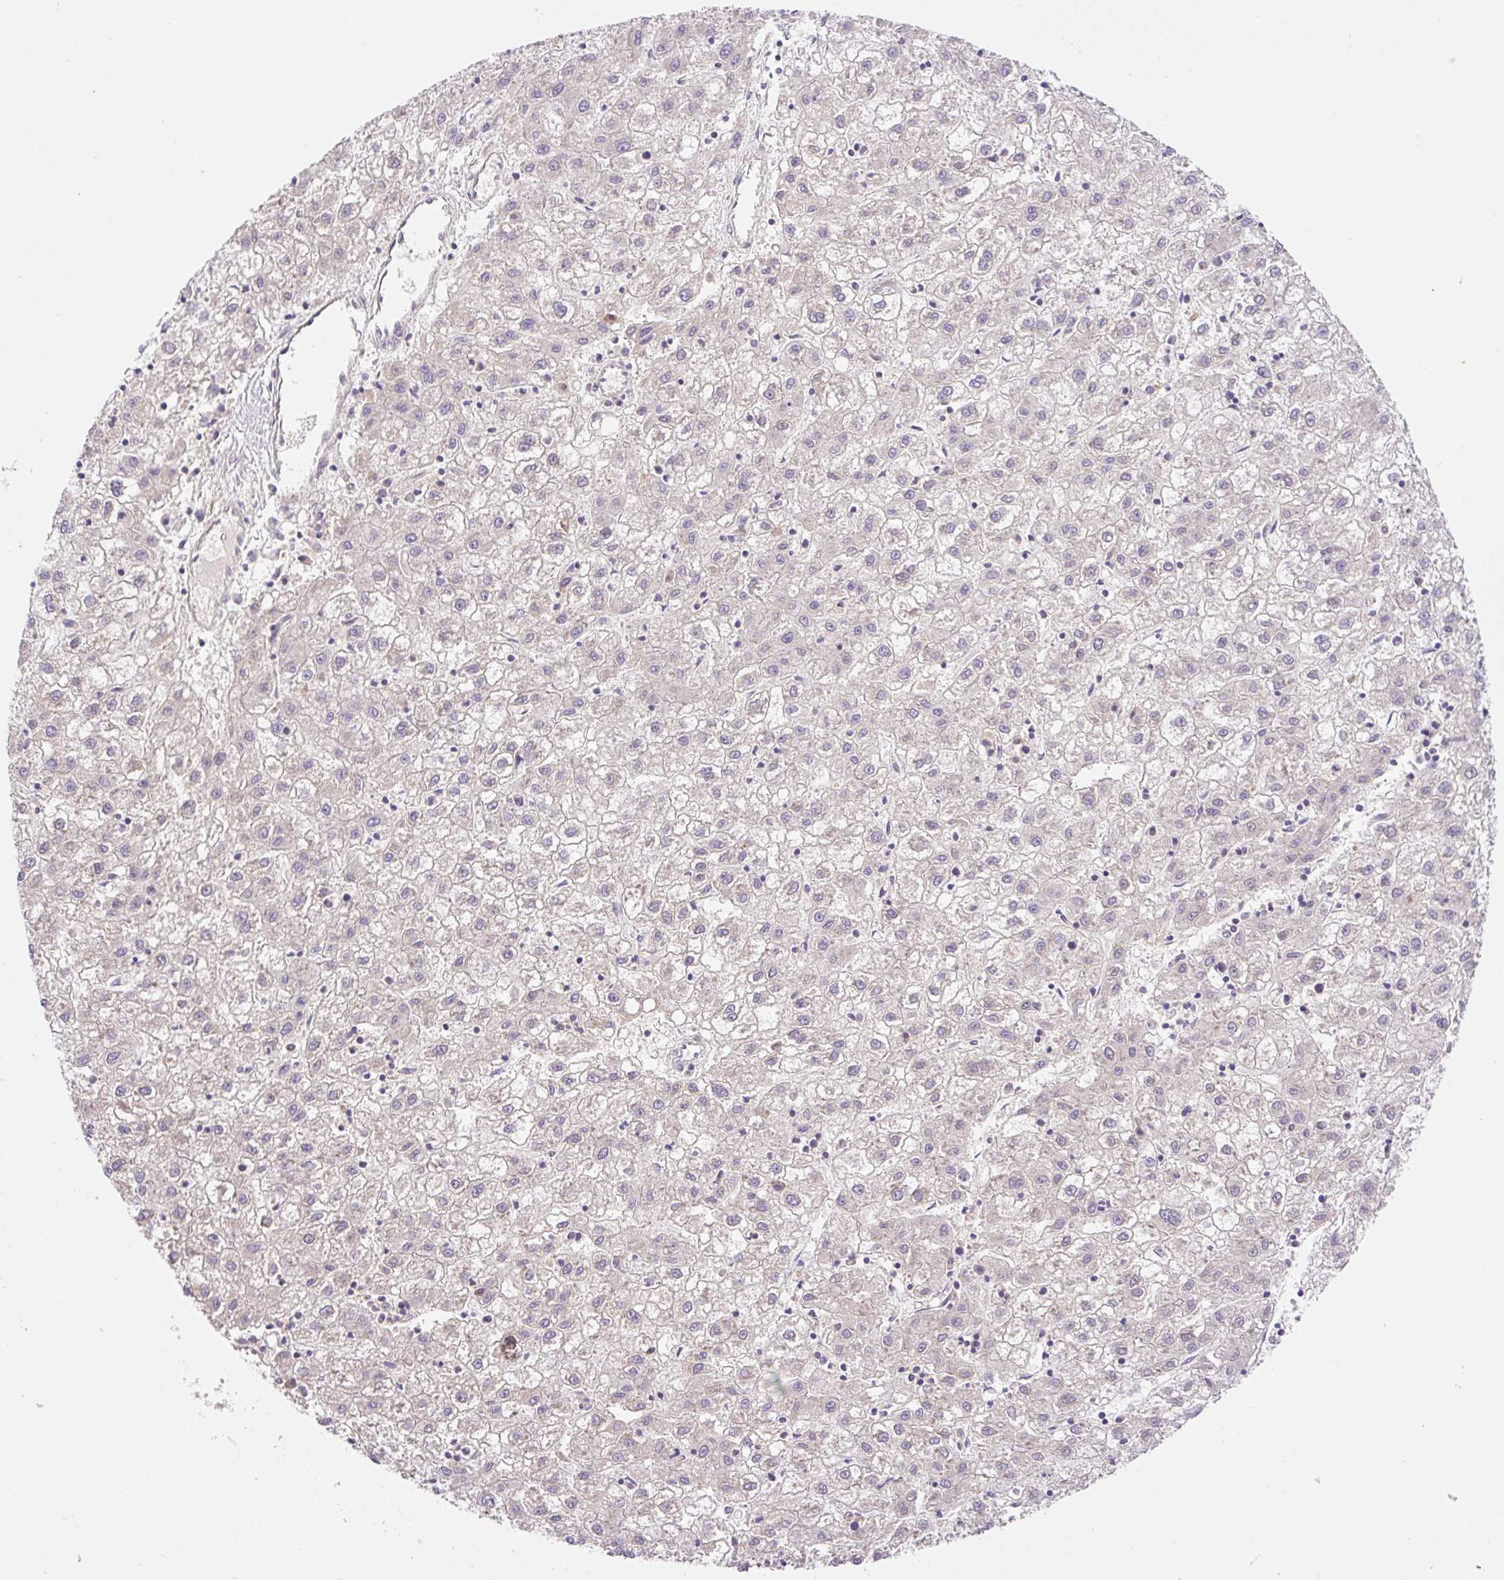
{"staining": {"intensity": "negative", "quantity": "none", "location": "none"}, "tissue": "liver cancer", "cell_type": "Tumor cells", "image_type": "cancer", "snomed": [{"axis": "morphology", "description": "Carcinoma, Hepatocellular, NOS"}, {"axis": "topography", "description": "Liver"}], "caption": "DAB immunohistochemical staining of liver cancer demonstrates no significant expression in tumor cells.", "gene": "COX8A", "patient": {"sex": "male", "age": 72}}